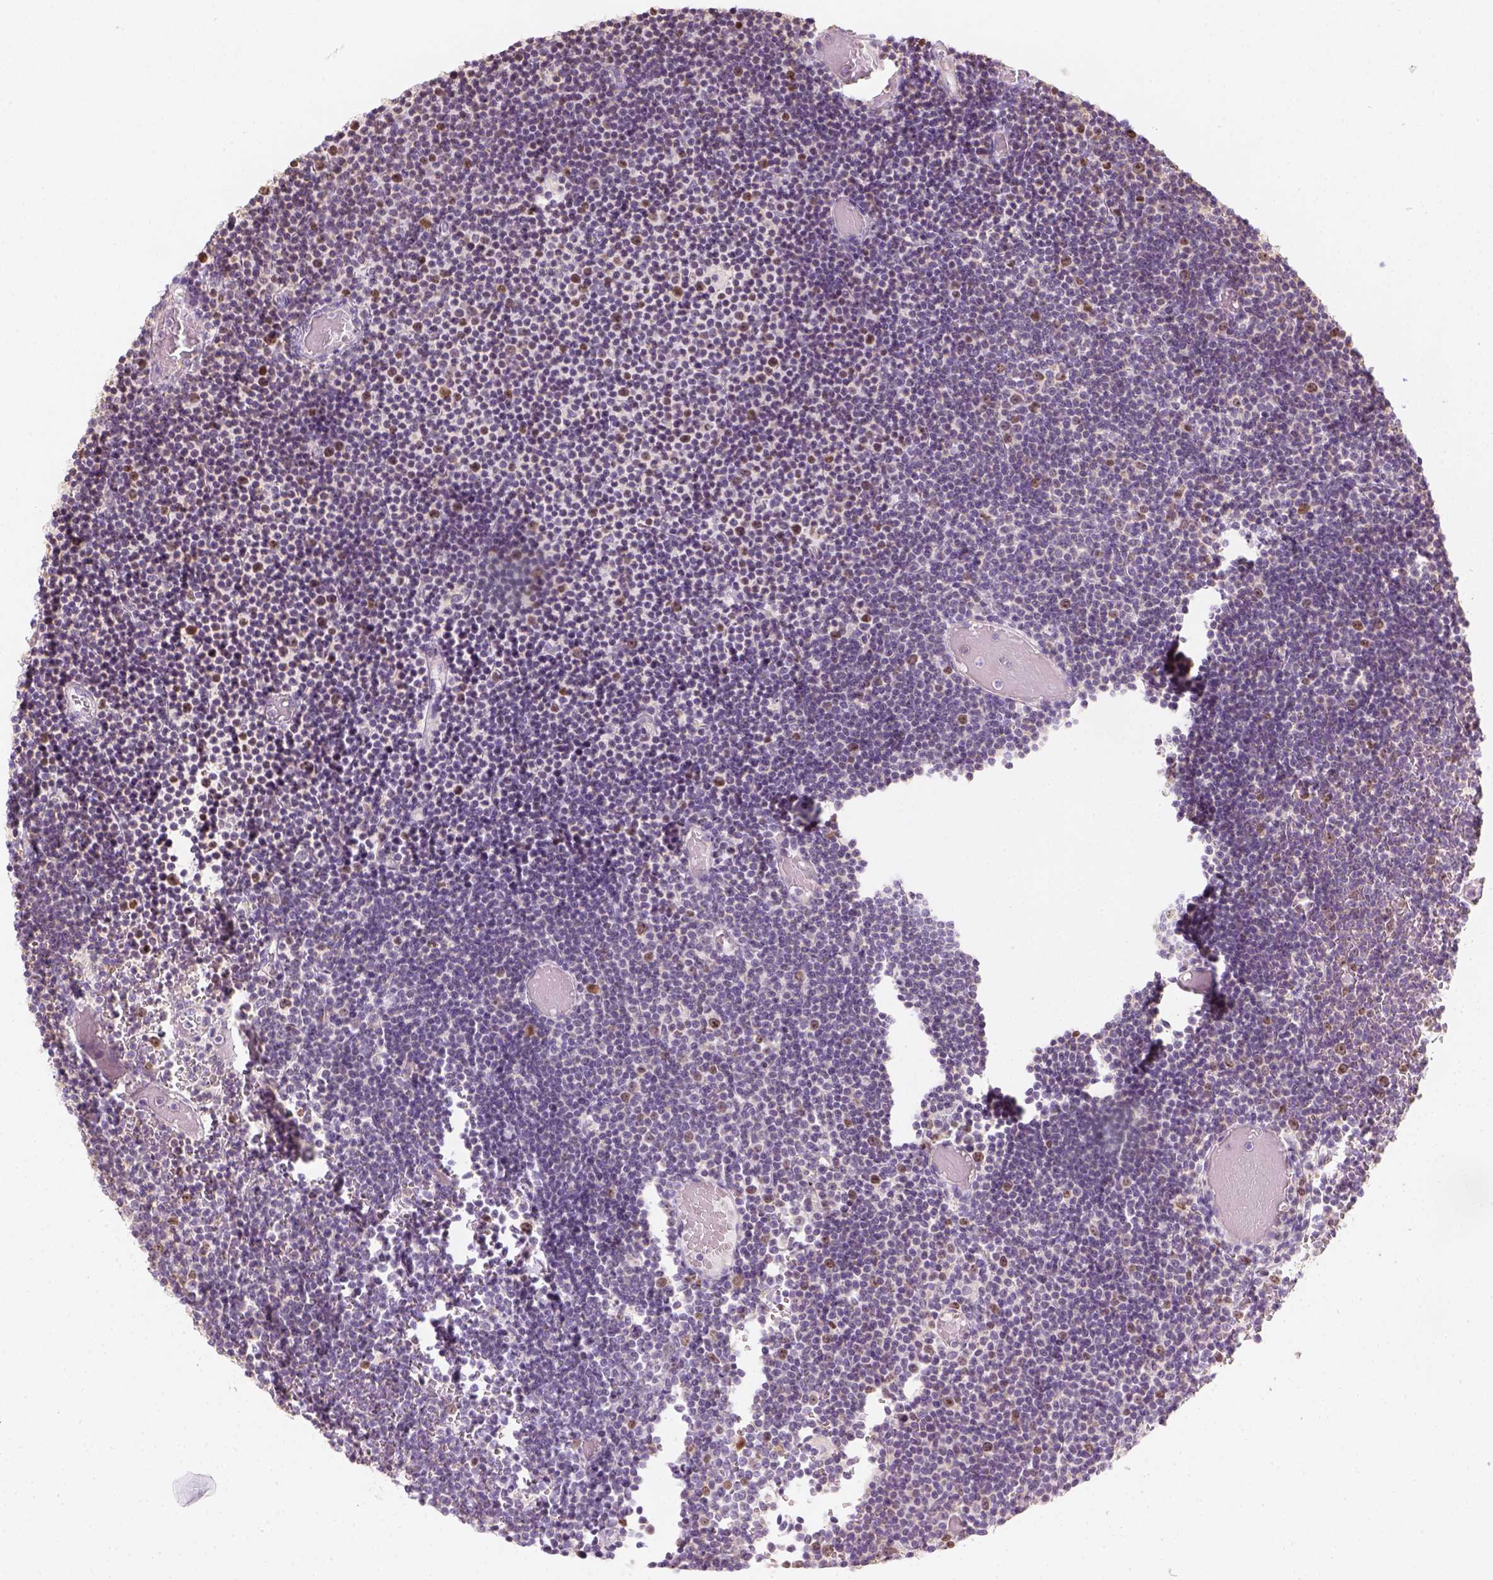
{"staining": {"intensity": "negative", "quantity": "none", "location": "none"}, "tissue": "lymphoma", "cell_type": "Tumor cells", "image_type": "cancer", "snomed": [{"axis": "morphology", "description": "Malignant lymphoma, non-Hodgkin's type, Low grade"}, {"axis": "topography", "description": "Brain"}], "caption": "Tumor cells are negative for protein expression in human lymphoma.", "gene": "LCA5", "patient": {"sex": "female", "age": 66}}